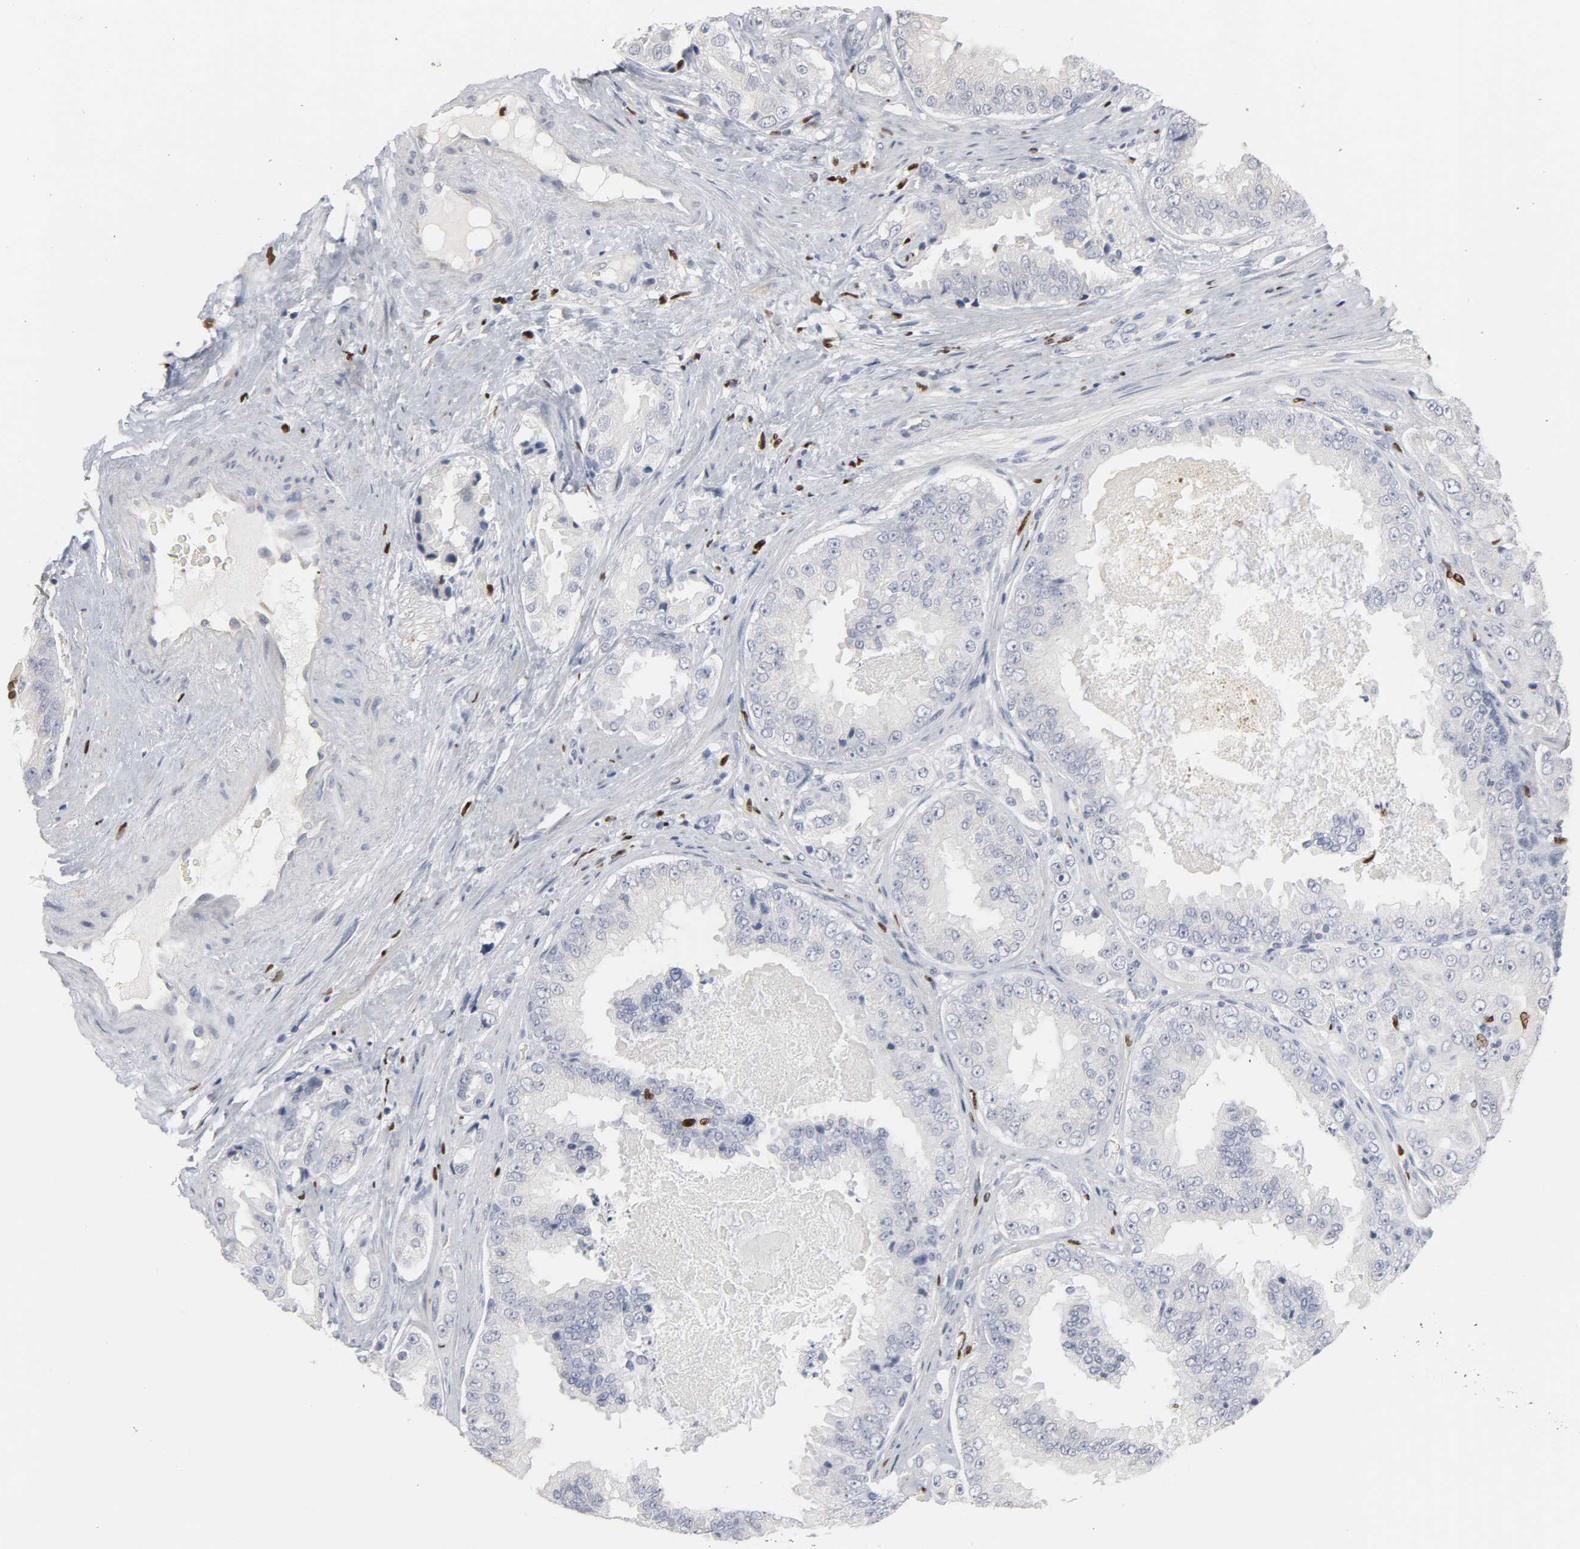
{"staining": {"intensity": "negative", "quantity": "none", "location": "none"}, "tissue": "prostate cancer", "cell_type": "Tumor cells", "image_type": "cancer", "snomed": [{"axis": "morphology", "description": "Adenocarcinoma, High grade"}, {"axis": "topography", "description": "Prostate"}], "caption": "High power microscopy photomicrograph of an IHC image of prostate cancer, revealing no significant positivity in tumor cells. Nuclei are stained in blue.", "gene": "SPI1", "patient": {"sex": "male", "age": 73}}